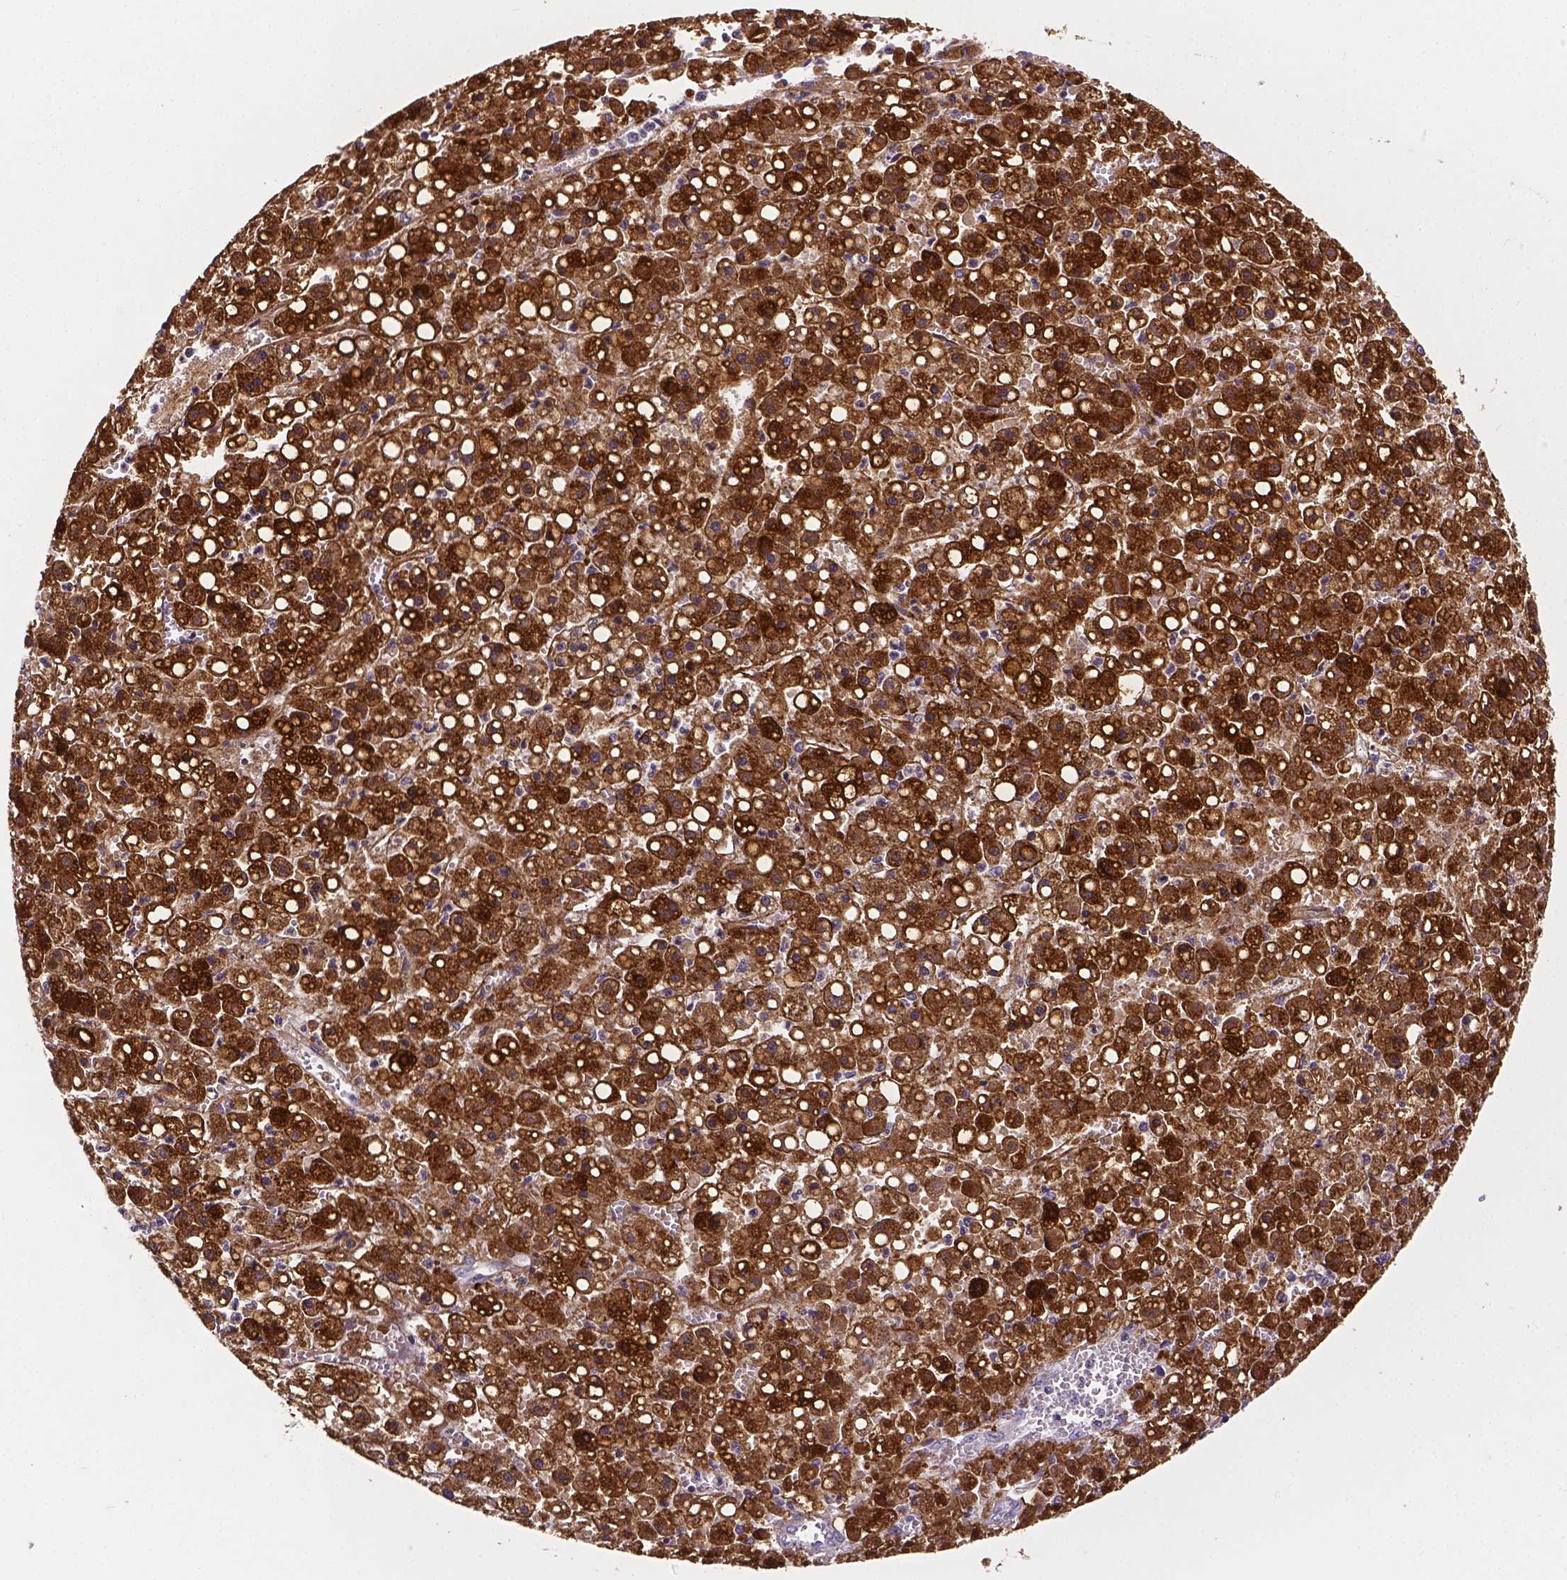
{"staining": {"intensity": "strong", "quantity": ">75%", "location": "cytoplasmic/membranous"}, "tissue": "liver cancer", "cell_type": "Tumor cells", "image_type": "cancer", "snomed": [{"axis": "morphology", "description": "Carcinoma, Hepatocellular, NOS"}, {"axis": "topography", "description": "Liver"}], "caption": "Immunohistochemistry photomicrograph of human liver cancer stained for a protein (brown), which exhibits high levels of strong cytoplasmic/membranous positivity in approximately >75% of tumor cells.", "gene": "APOE", "patient": {"sex": "male", "age": 67}}